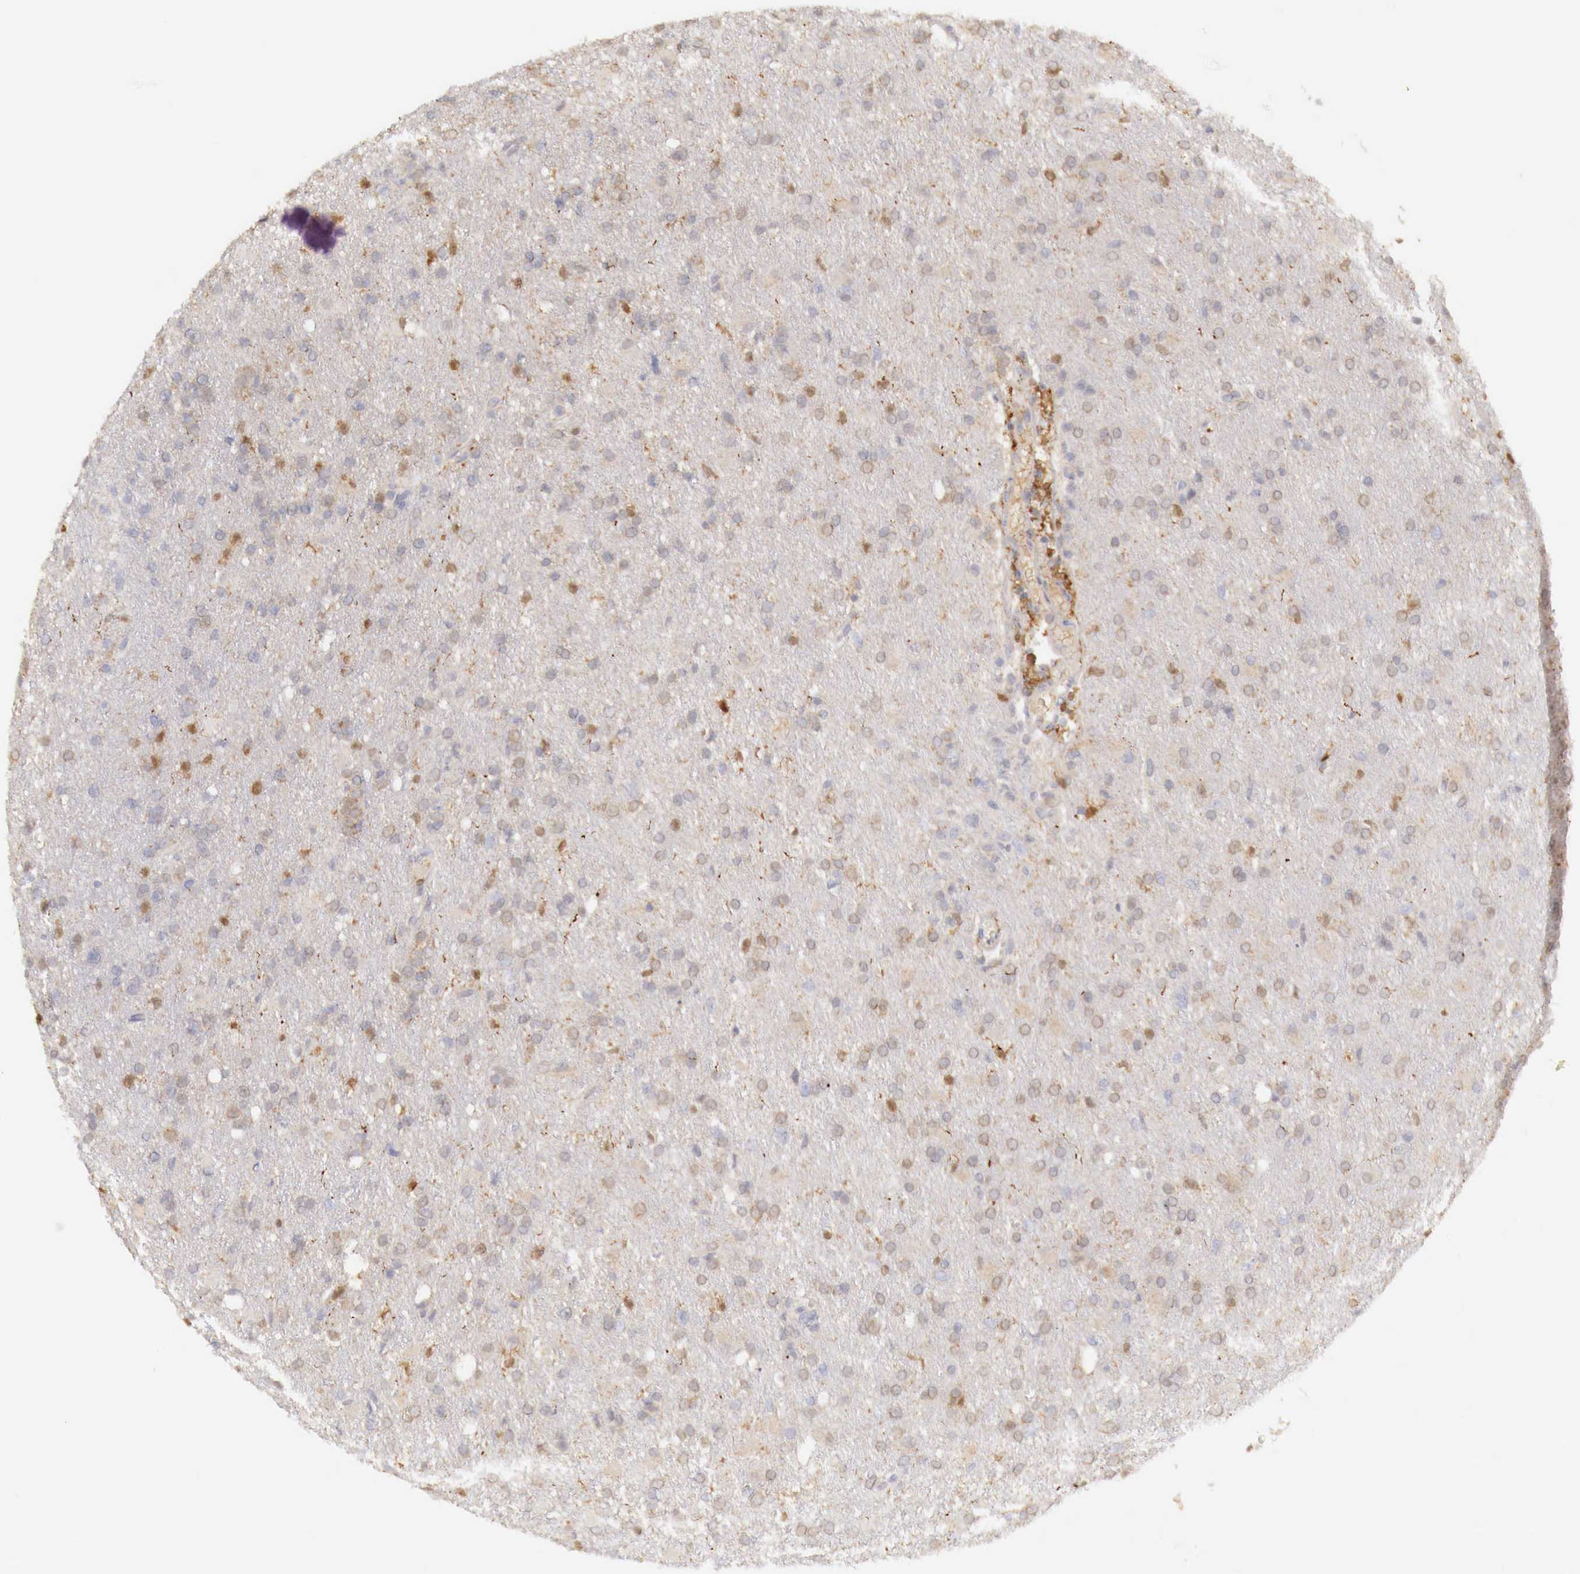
{"staining": {"intensity": "weak", "quantity": "25%-75%", "location": "cytoplasmic/membranous"}, "tissue": "glioma", "cell_type": "Tumor cells", "image_type": "cancer", "snomed": [{"axis": "morphology", "description": "Glioma, malignant, High grade"}, {"axis": "topography", "description": "Brain"}], "caption": "DAB immunohistochemical staining of human malignant glioma (high-grade) displays weak cytoplasmic/membranous protein expression in about 25%-75% of tumor cells. (DAB IHC with brightfield microscopy, high magnification).", "gene": "RENBP", "patient": {"sex": "male", "age": 68}}